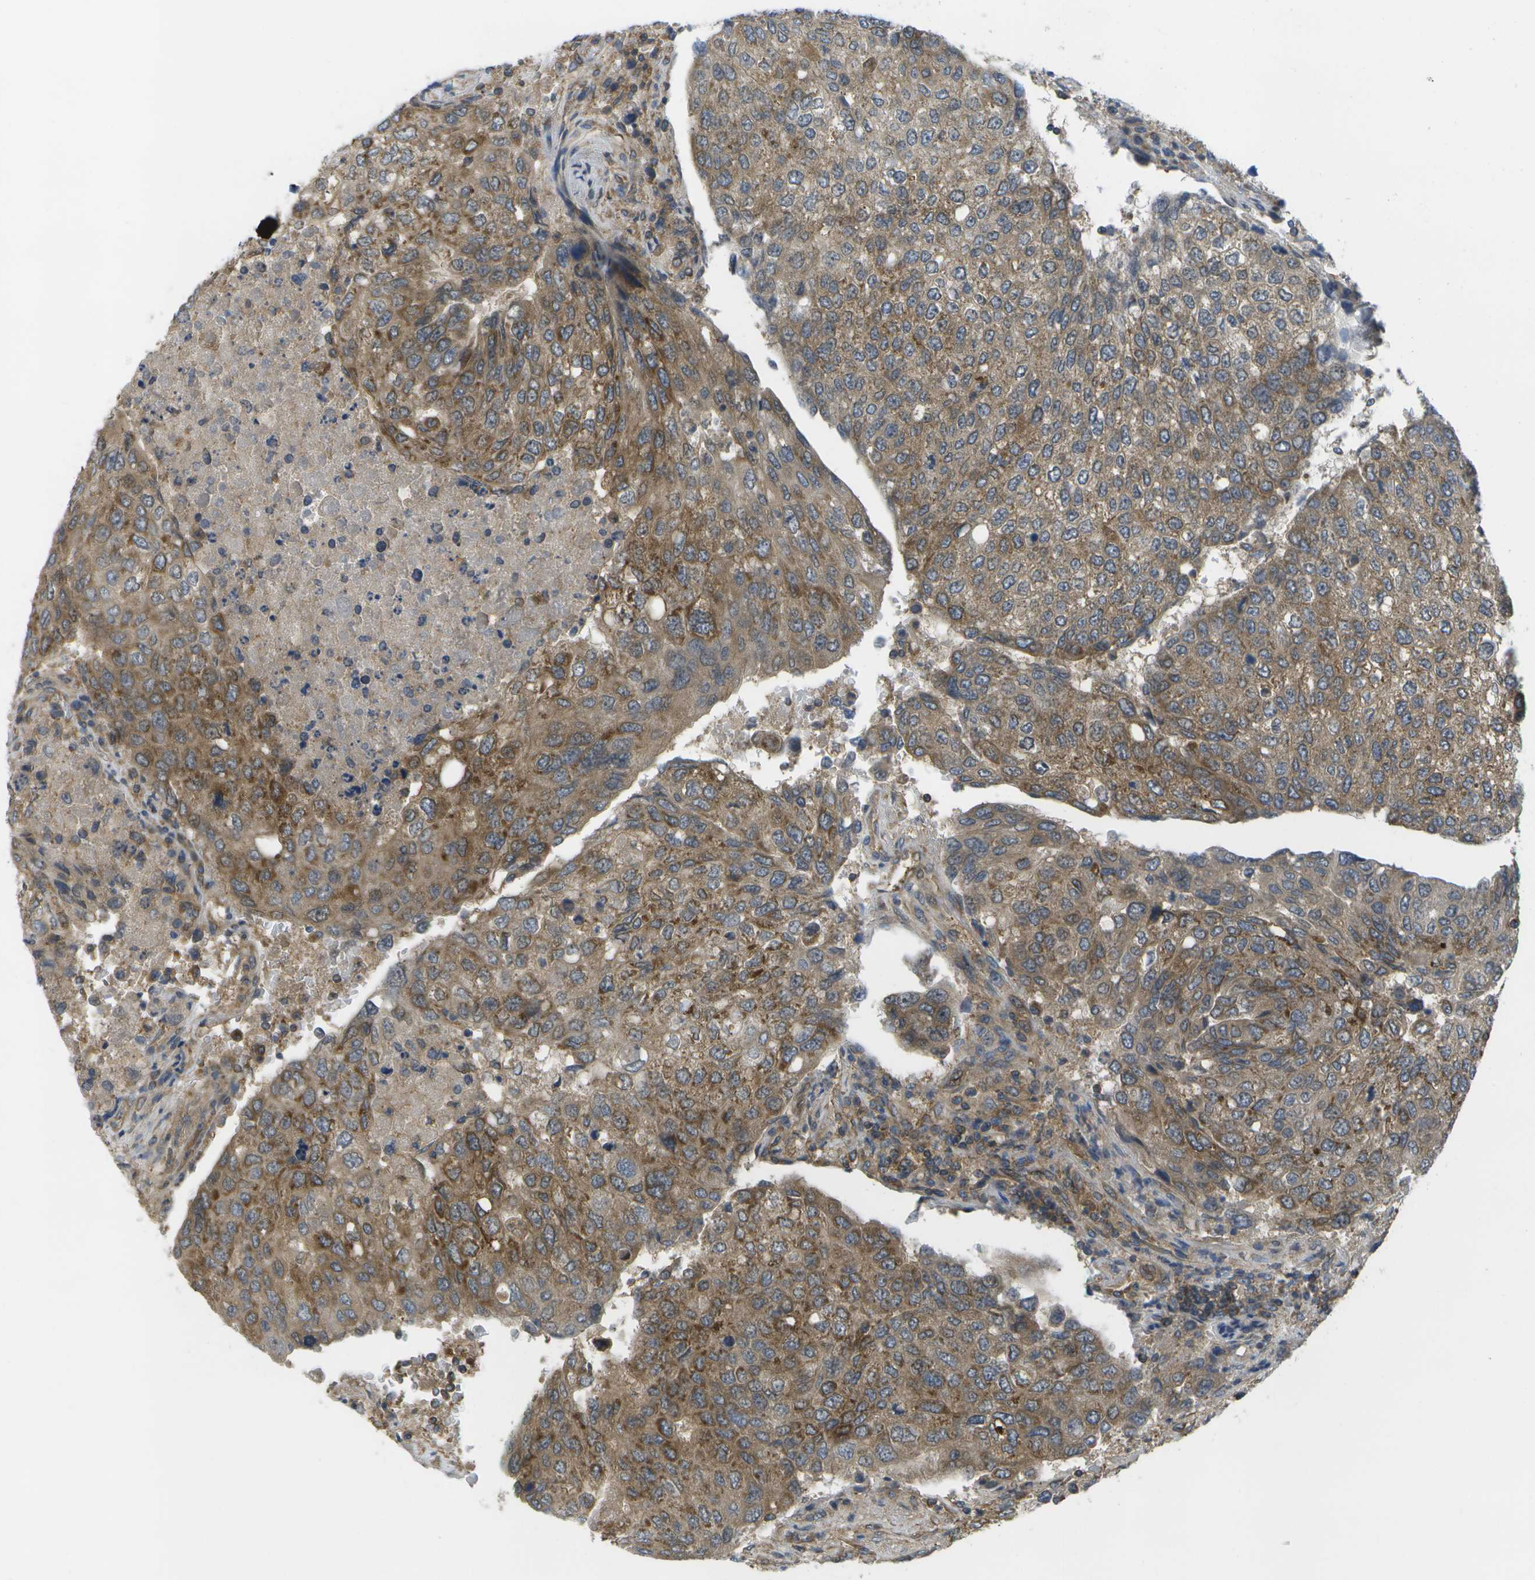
{"staining": {"intensity": "moderate", "quantity": ">75%", "location": "cytoplasmic/membranous"}, "tissue": "urothelial cancer", "cell_type": "Tumor cells", "image_type": "cancer", "snomed": [{"axis": "morphology", "description": "Urothelial carcinoma, High grade"}, {"axis": "topography", "description": "Lymph node"}, {"axis": "topography", "description": "Urinary bladder"}], "caption": "Tumor cells exhibit medium levels of moderate cytoplasmic/membranous expression in approximately >75% of cells in human urothelial cancer.", "gene": "DPM3", "patient": {"sex": "male", "age": 51}}